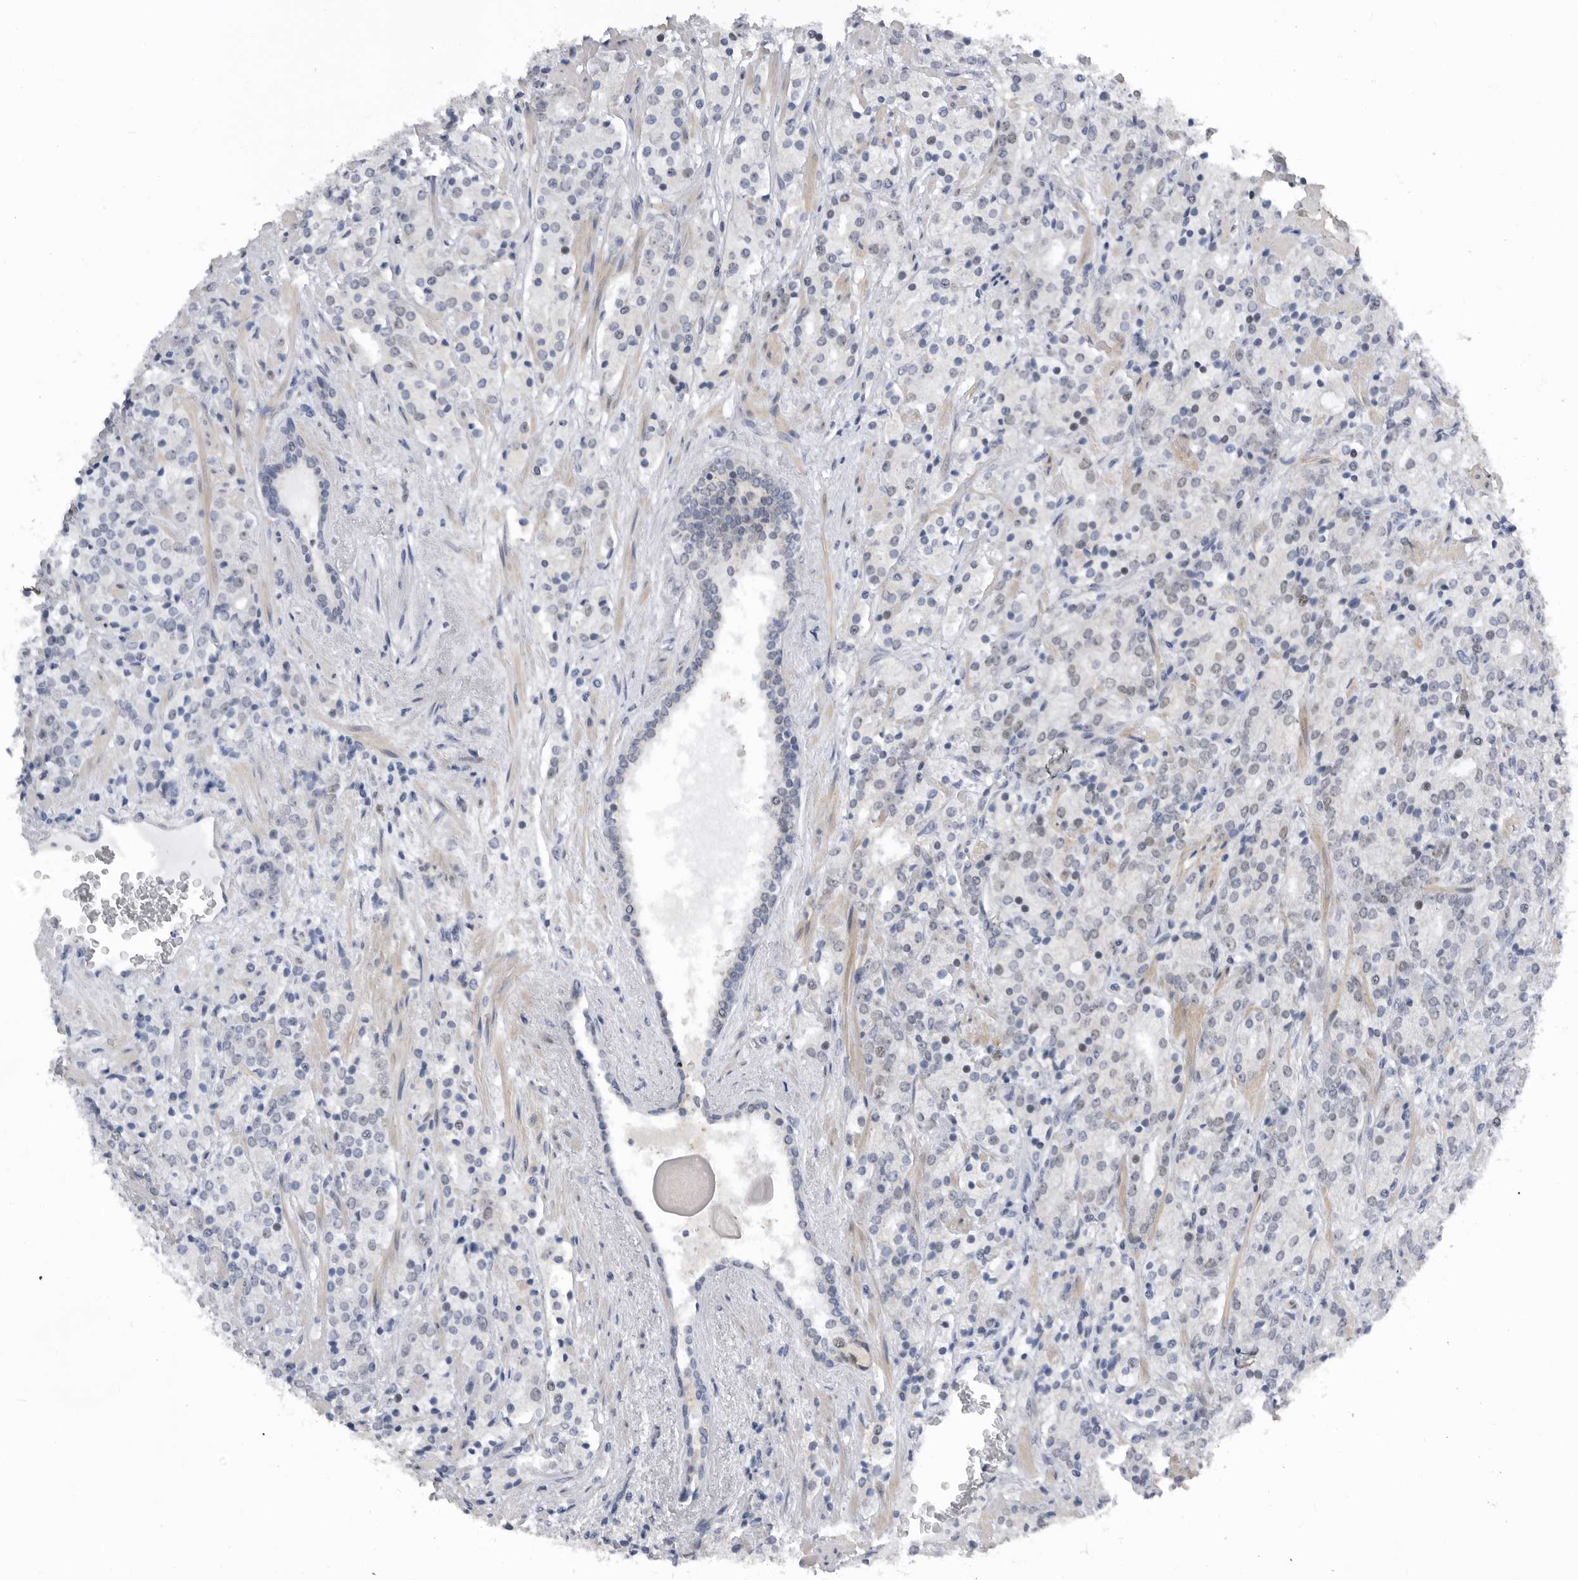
{"staining": {"intensity": "negative", "quantity": "none", "location": "none"}, "tissue": "prostate cancer", "cell_type": "Tumor cells", "image_type": "cancer", "snomed": [{"axis": "morphology", "description": "Adenocarcinoma, High grade"}, {"axis": "topography", "description": "Prostate"}], "caption": "A histopathology image of prostate adenocarcinoma (high-grade) stained for a protein shows no brown staining in tumor cells.", "gene": "SMARCC1", "patient": {"sex": "male", "age": 71}}